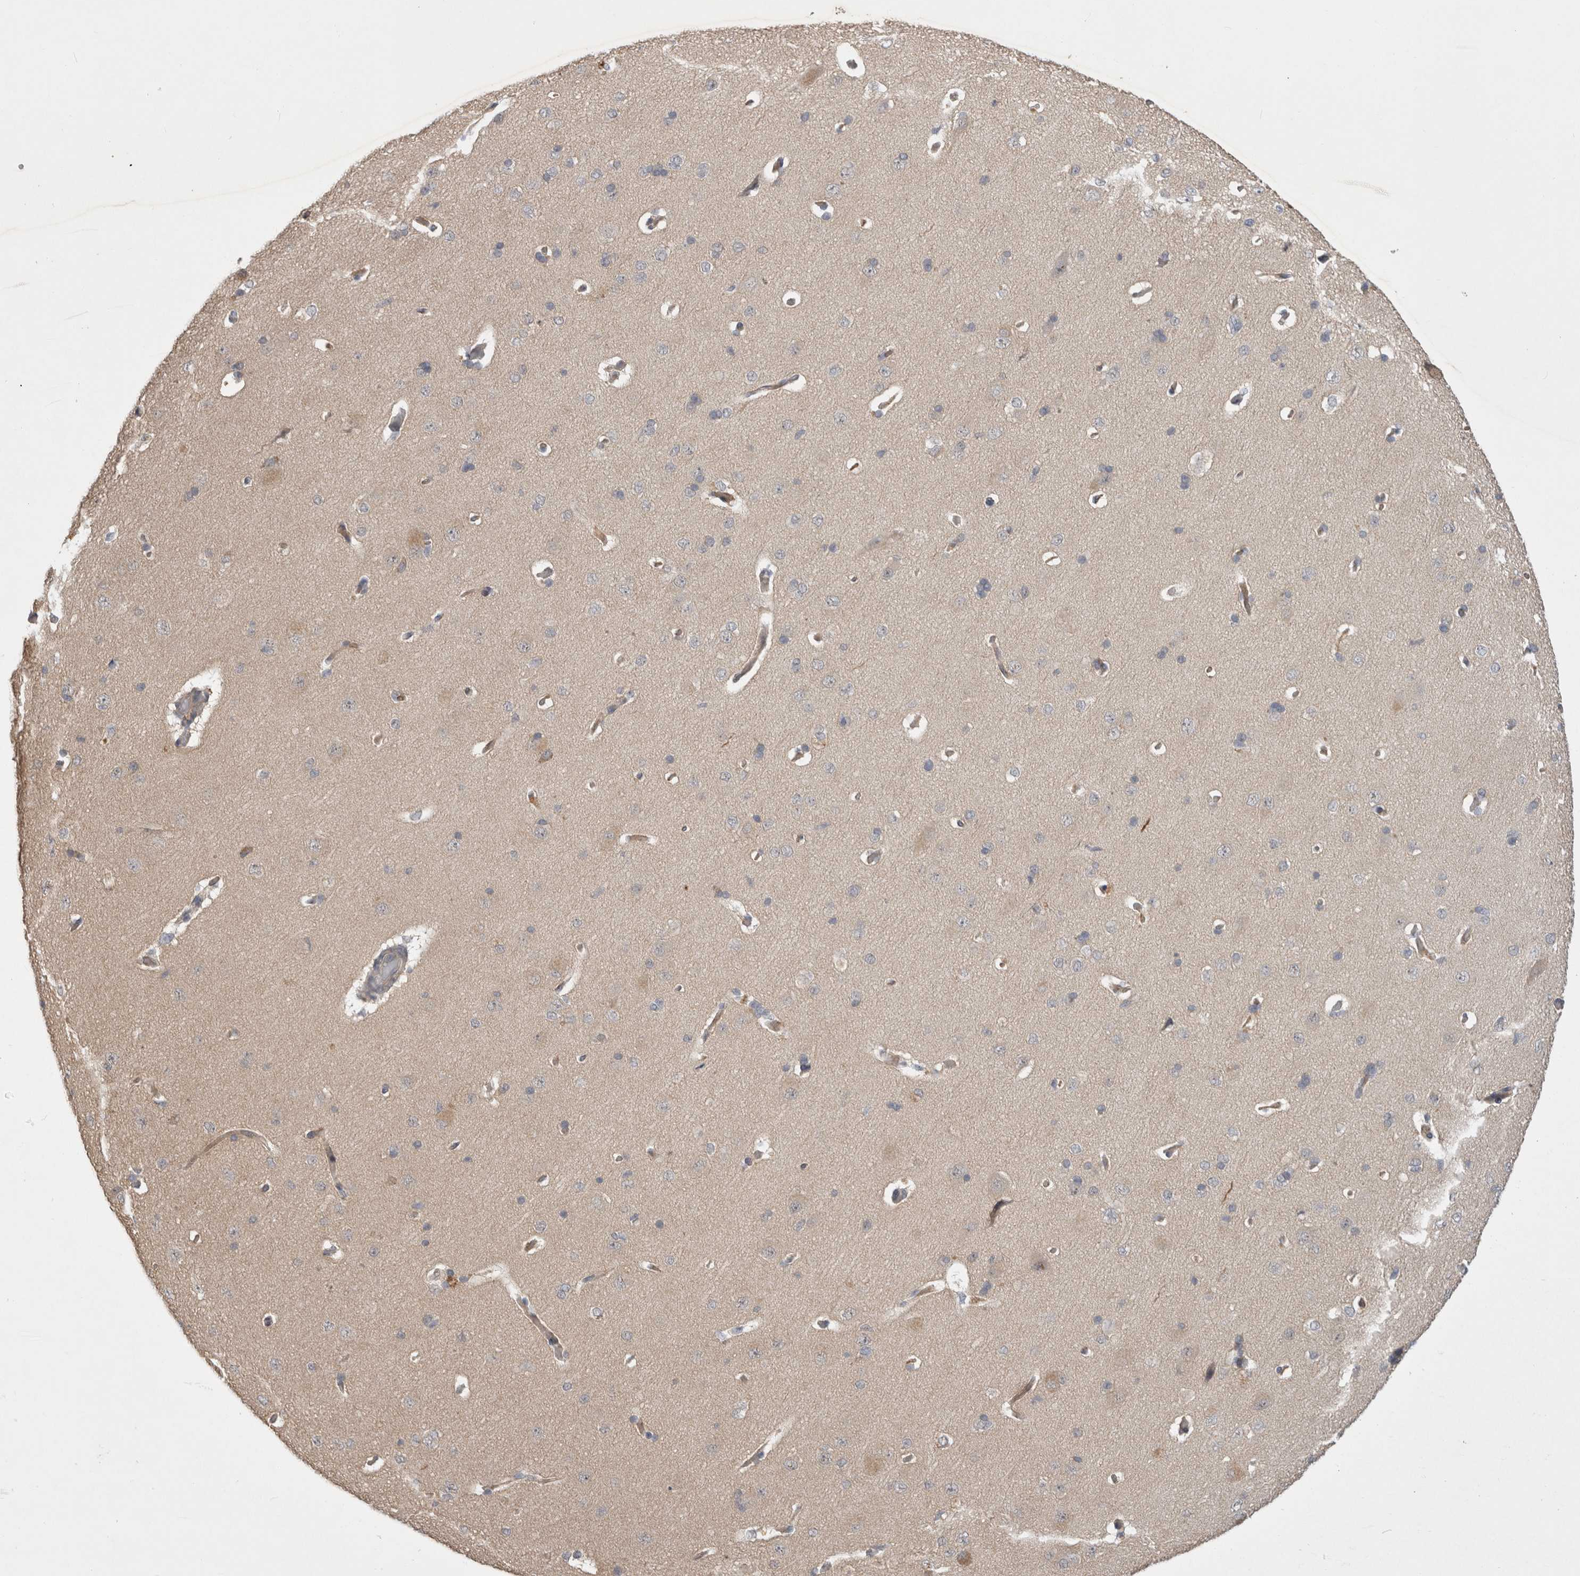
{"staining": {"intensity": "weak", "quantity": ">75%", "location": "cytoplasmic/membranous"}, "tissue": "cerebral cortex", "cell_type": "Endothelial cells", "image_type": "normal", "snomed": [{"axis": "morphology", "description": "Normal tissue, NOS"}, {"axis": "topography", "description": "Cerebral cortex"}], "caption": "Brown immunohistochemical staining in benign human cerebral cortex exhibits weak cytoplasmic/membranous expression in approximately >75% of endothelial cells.", "gene": "CERS3", "patient": {"sex": "male", "age": 62}}